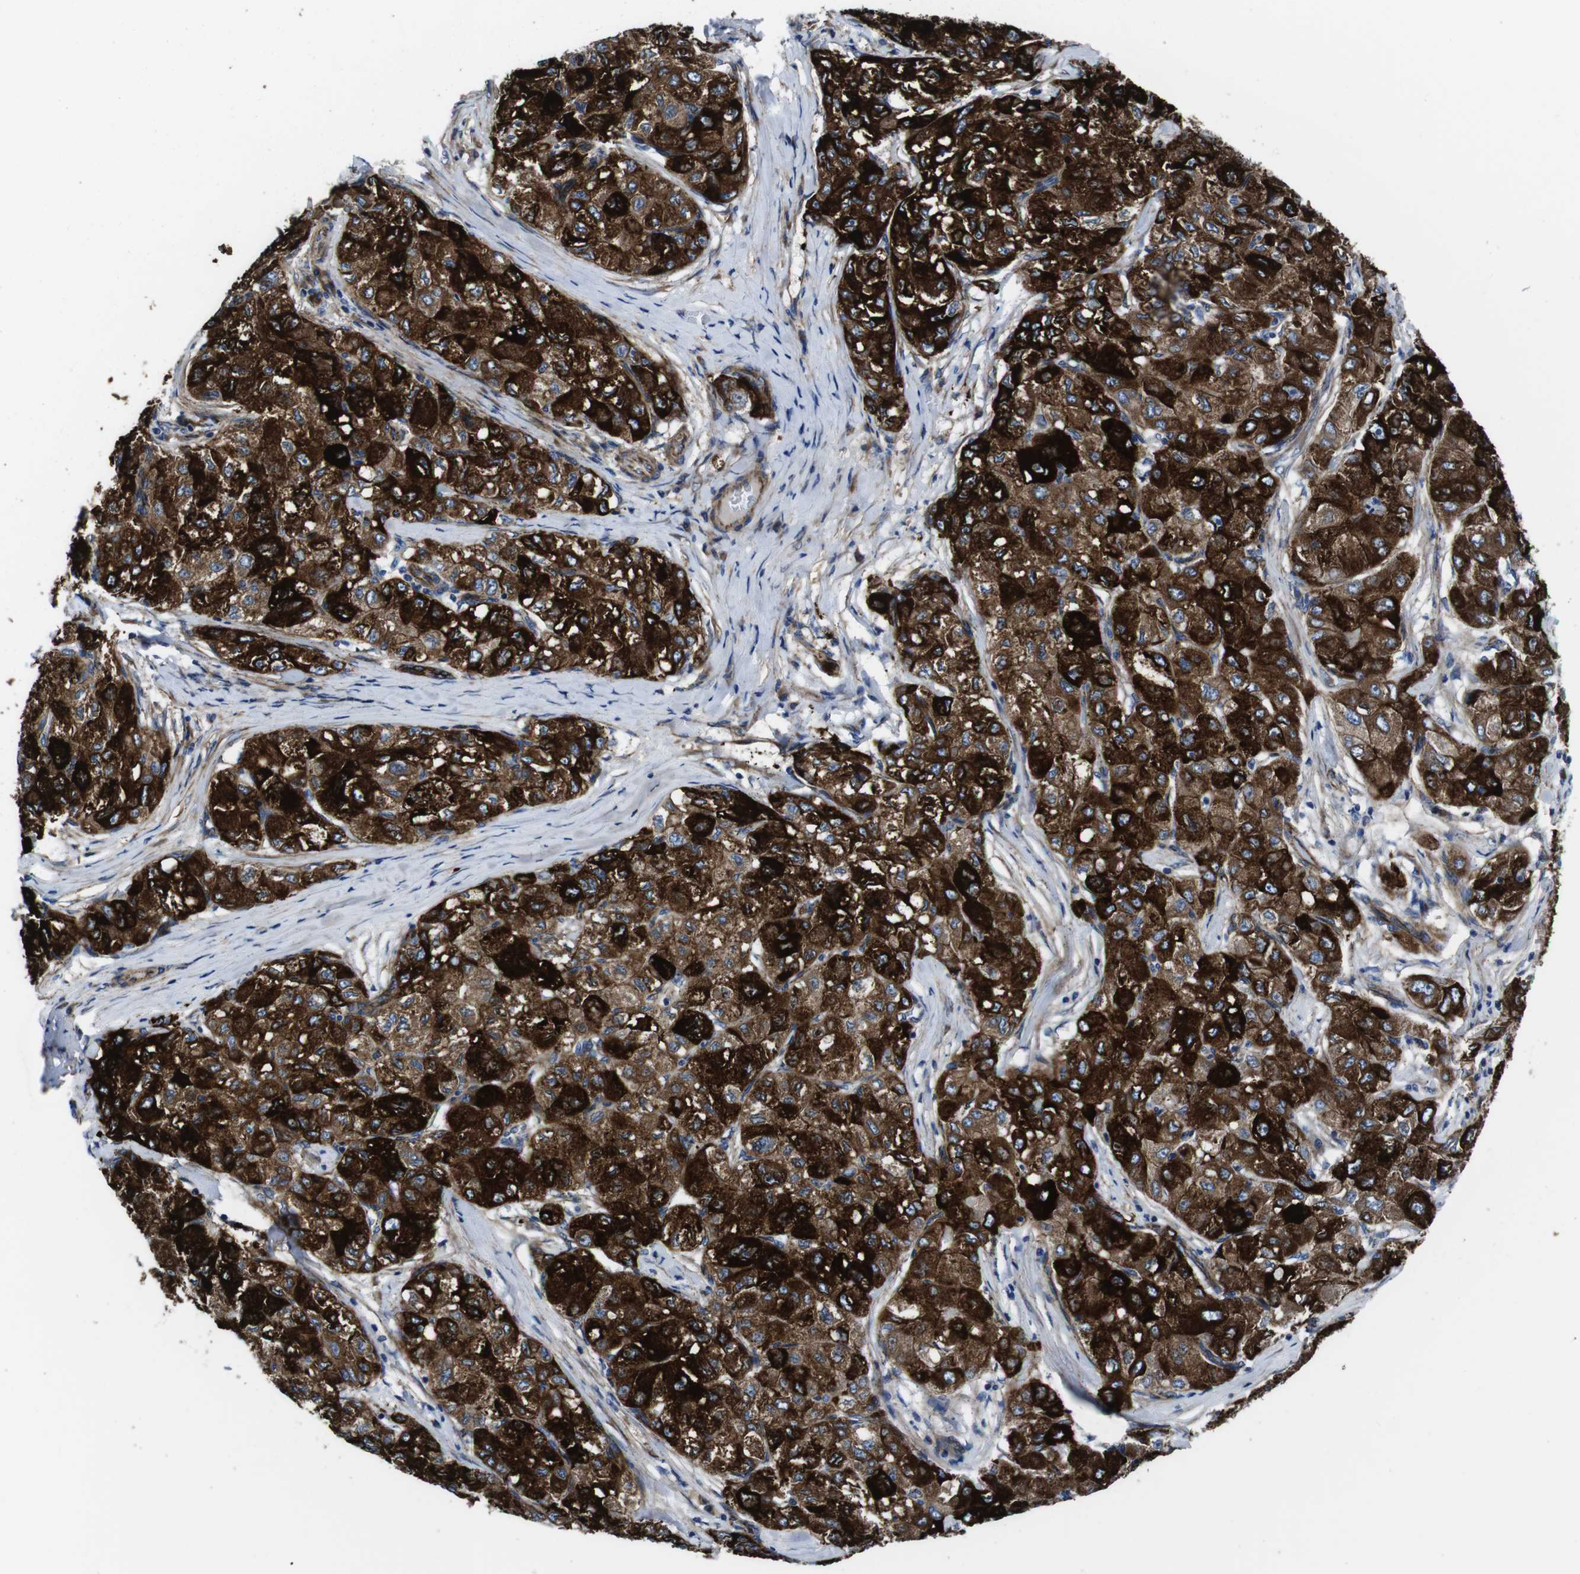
{"staining": {"intensity": "strong", "quantity": ">75%", "location": "cytoplasmic/membranous"}, "tissue": "liver cancer", "cell_type": "Tumor cells", "image_type": "cancer", "snomed": [{"axis": "morphology", "description": "Carcinoma, Hepatocellular, NOS"}, {"axis": "topography", "description": "Liver"}], "caption": "This micrograph reveals immunohistochemistry staining of human hepatocellular carcinoma (liver), with high strong cytoplasmic/membranous positivity in about >75% of tumor cells.", "gene": "NUMB", "patient": {"sex": "male", "age": 80}}